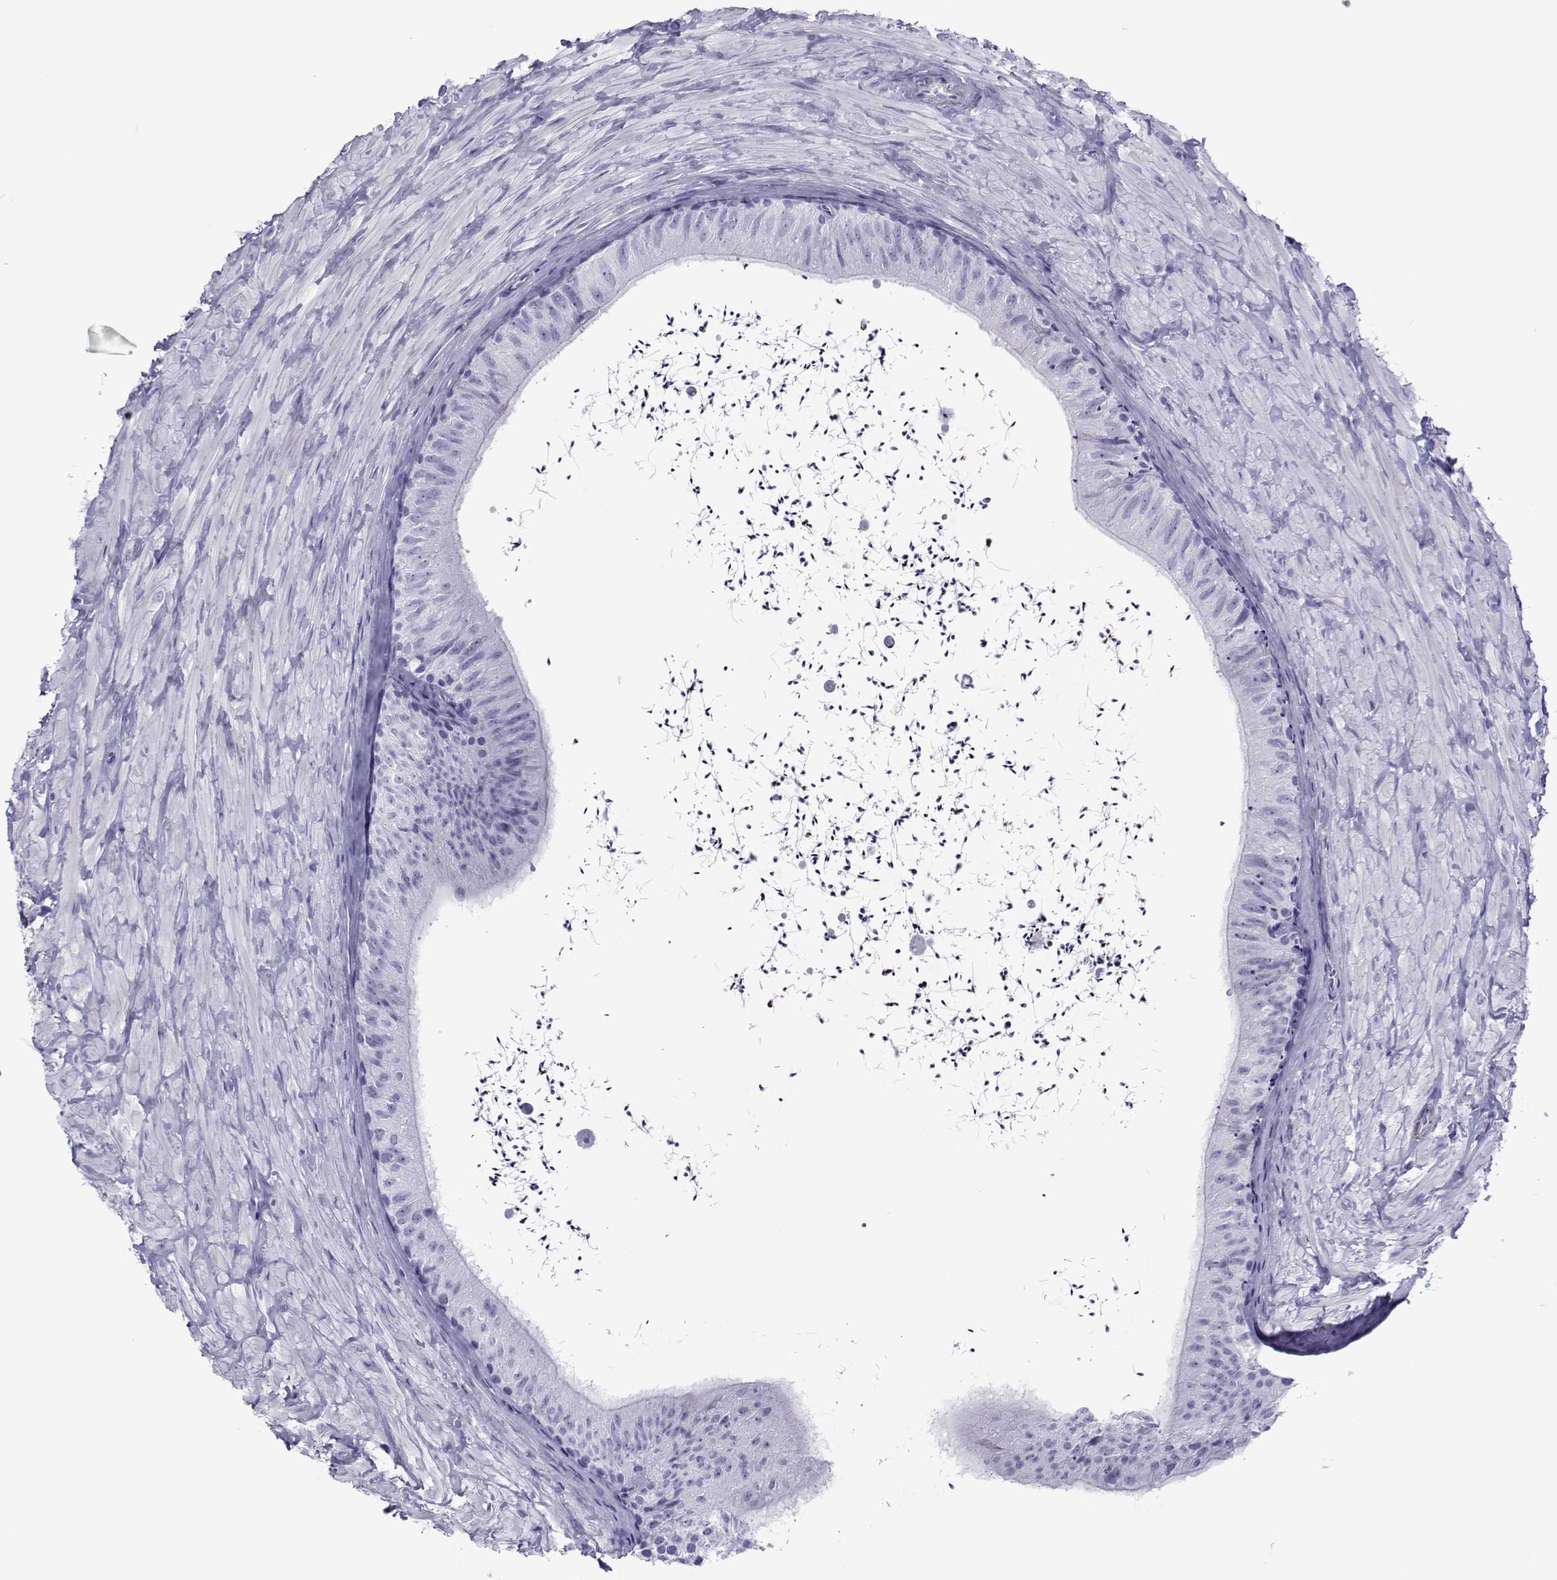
{"staining": {"intensity": "negative", "quantity": "none", "location": "none"}, "tissue": "epididymis", "cell_type": "Glandular cells", "image_type": "normal", "snomed": [{"axis": "morphology", "description": "Normal tissue, NOS"}, {"axis": "topography", "description": "Epididymis"}], "caption": "Image shows no protein positivity in glandular cells of unremarkable epididymis.", "gene": "SPANXA1", "patient": {"sex": "male", "age": 32}}